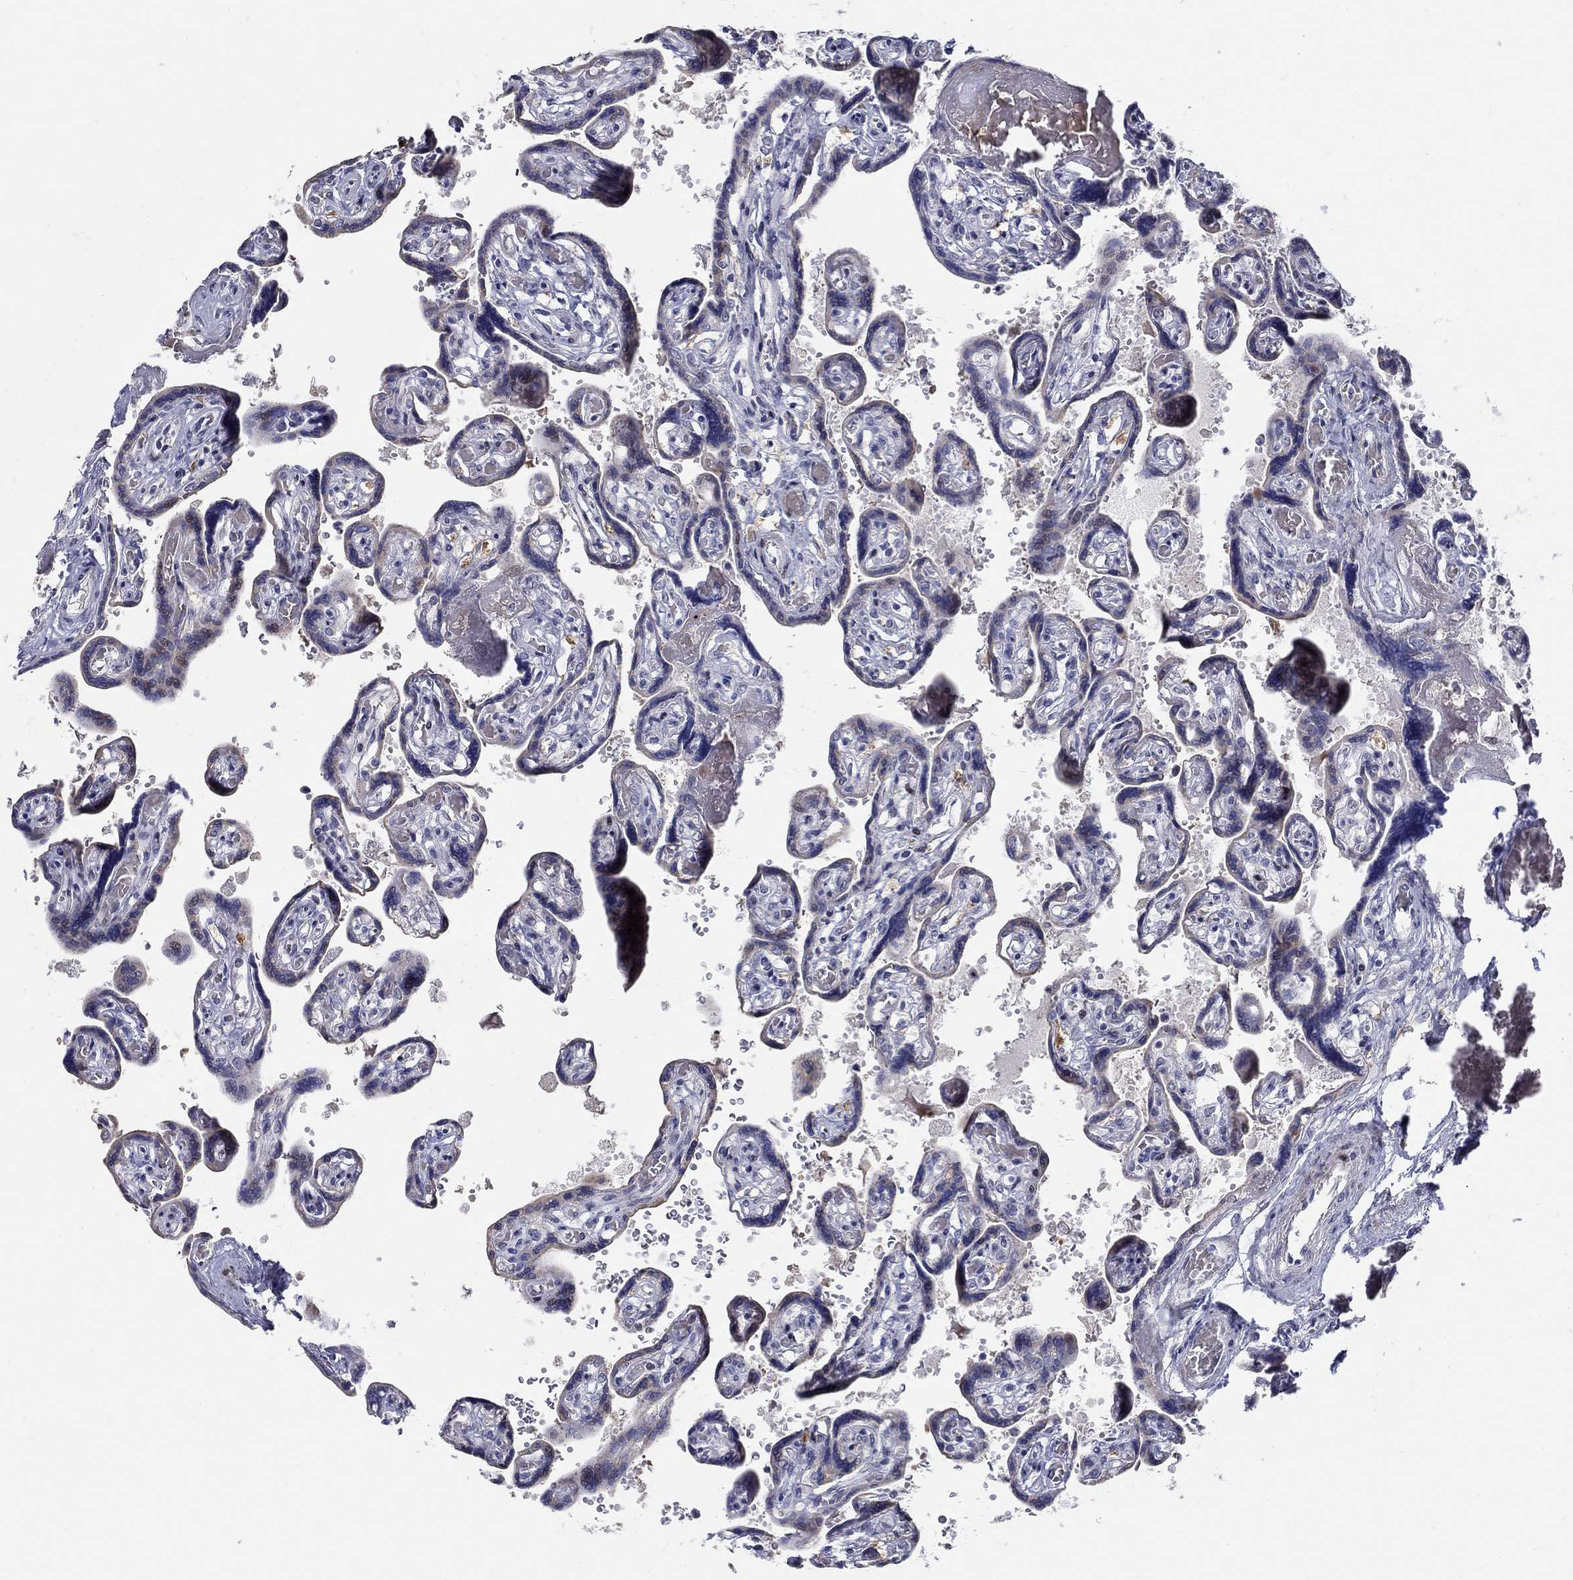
{"staining": {"intensity": "strong", "quantity": "<25%", "location": "nuclear"}, "tissue": "placenta", "cell_type": "Decidual cells", "image_type": "normal", "snomed": [{"axis": "morphology", "description": "Normal tissue, NOS"}, {"axis": "topography", "description": "Placenta"}], "caption": "This is a photomicrograph of IHC staining of benign placenta, which shows strong expression in the nuclear of decidual cells.", "gene": "RAPGEF5", "patient": {"sex": "female", "age": 32}}